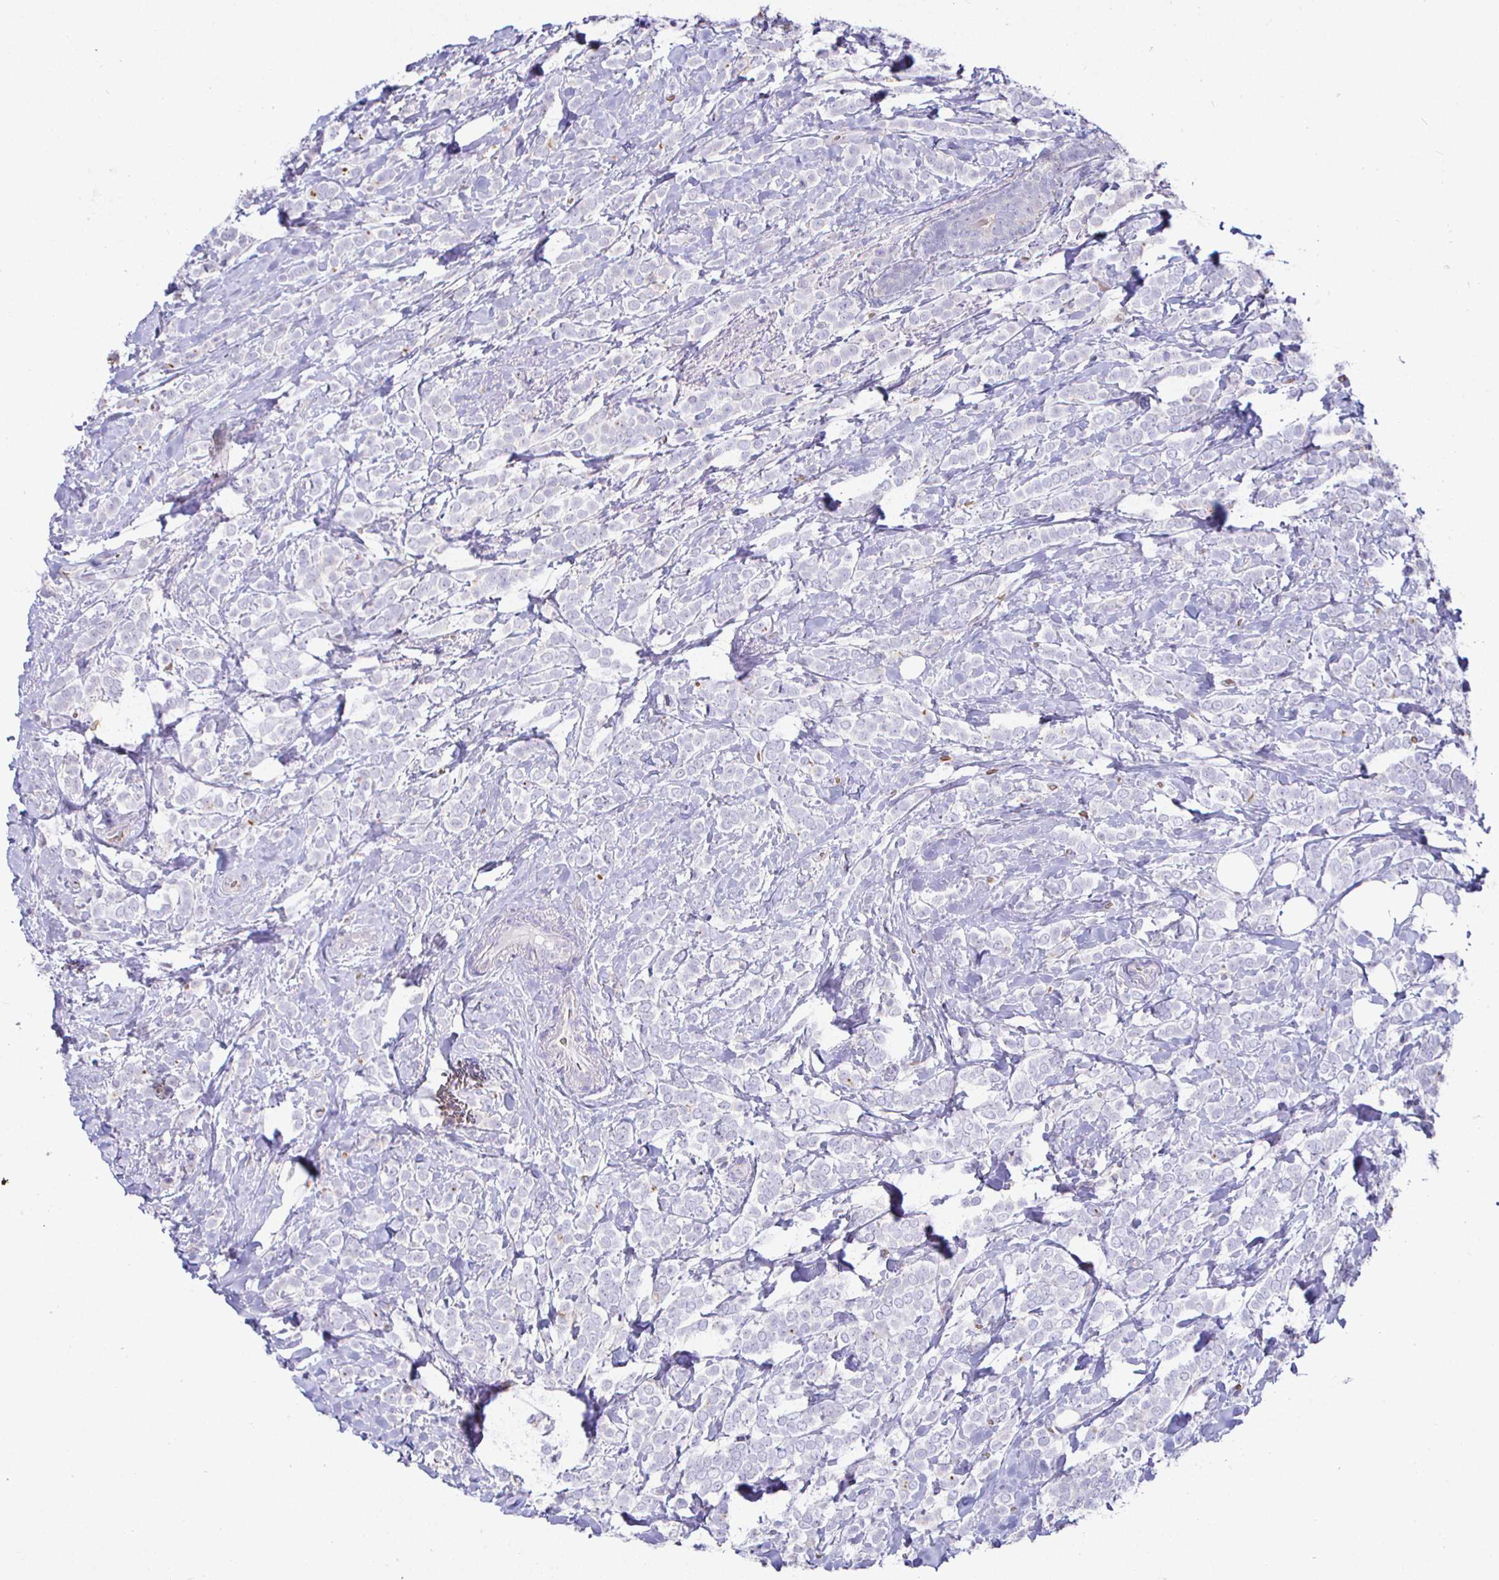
{"staining": {"intensity": "negative", "quantity": "none", "location": "none"}, "tissue": "breast cancer", "cell_type": "Tumor cells", "image_type": "cancer", "snomed": [{"axis": "morphology", "description": "Lobular carcinoma"}, {"axis": "topography", "description": "Breast"}], "caption": "Immunohistochemistry micrograph of neoplastic tissue: breast cancer (lobular carcinoma) stained with DAB (3,3'-diaminobenzidine) demonstrates no significant protein expression in tumor cells.", "gene": "SIRPA", "patient": {"sex": "female", "age": 49}}